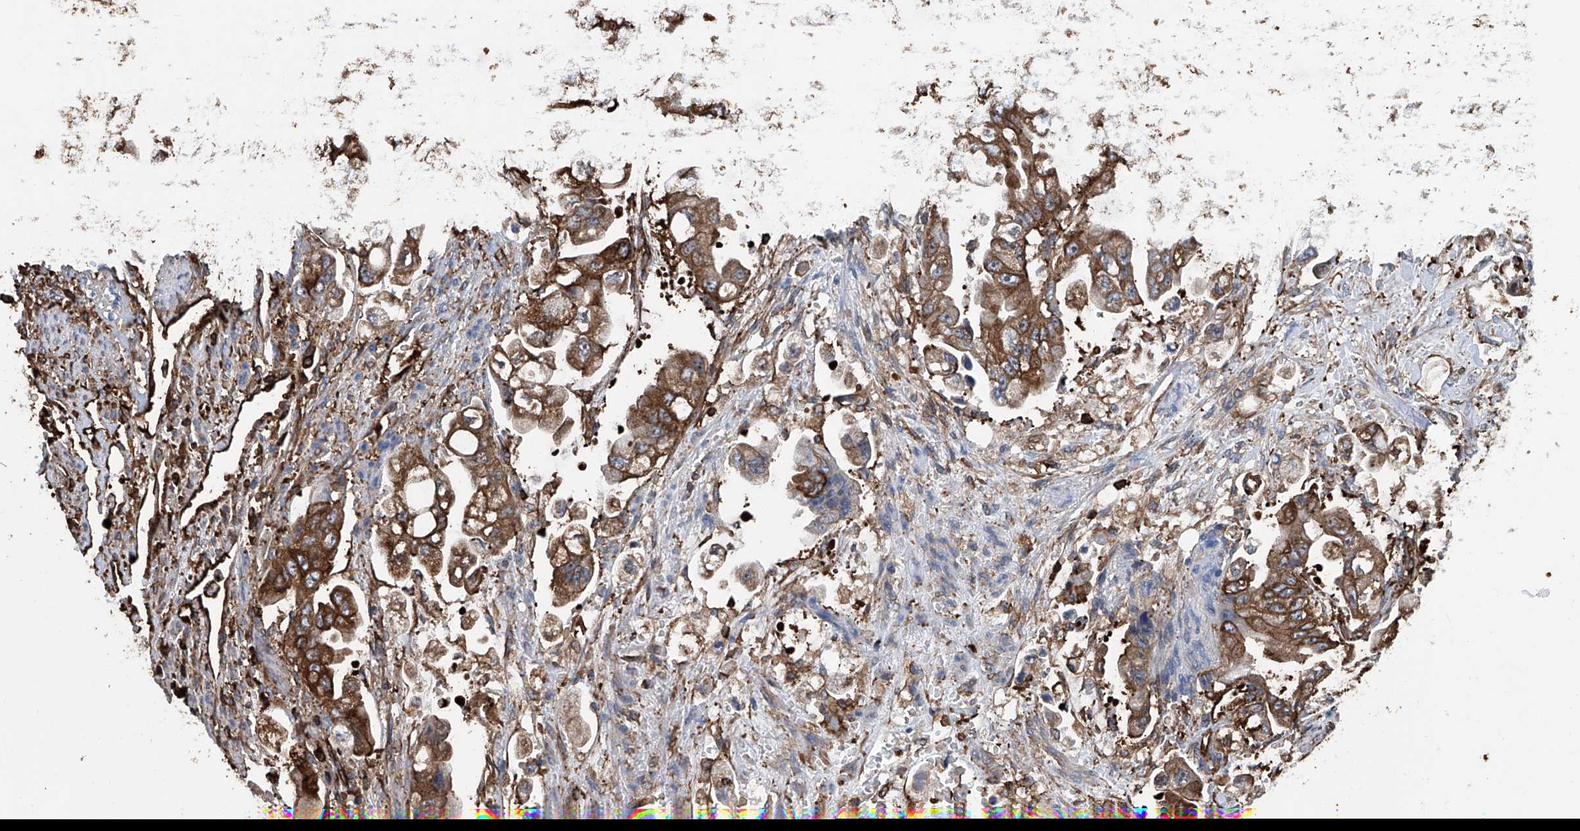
{"staining": {"intensity": "moderate", "quantity": ">75%", "location": "cytoplasmic/membranous"}, "tissue": "stomach cancer", "cell_type": "Tumor cells", "image_type": "cancer", "snomed": [{"axis": "morphology", "description": "Adenocarcinoma, NOS"}, {"axis": "topography", "description": "Stomach"}], "caption": "This is an image of immunohistochemistry (IHC) staining of stomach cancer (adenocarcinoma), which shows moderate staining in the cytoplasmic/membranous of tumor cells.", "gene": "ZNF484", "patient": {"sex": "male", "age": 62}}